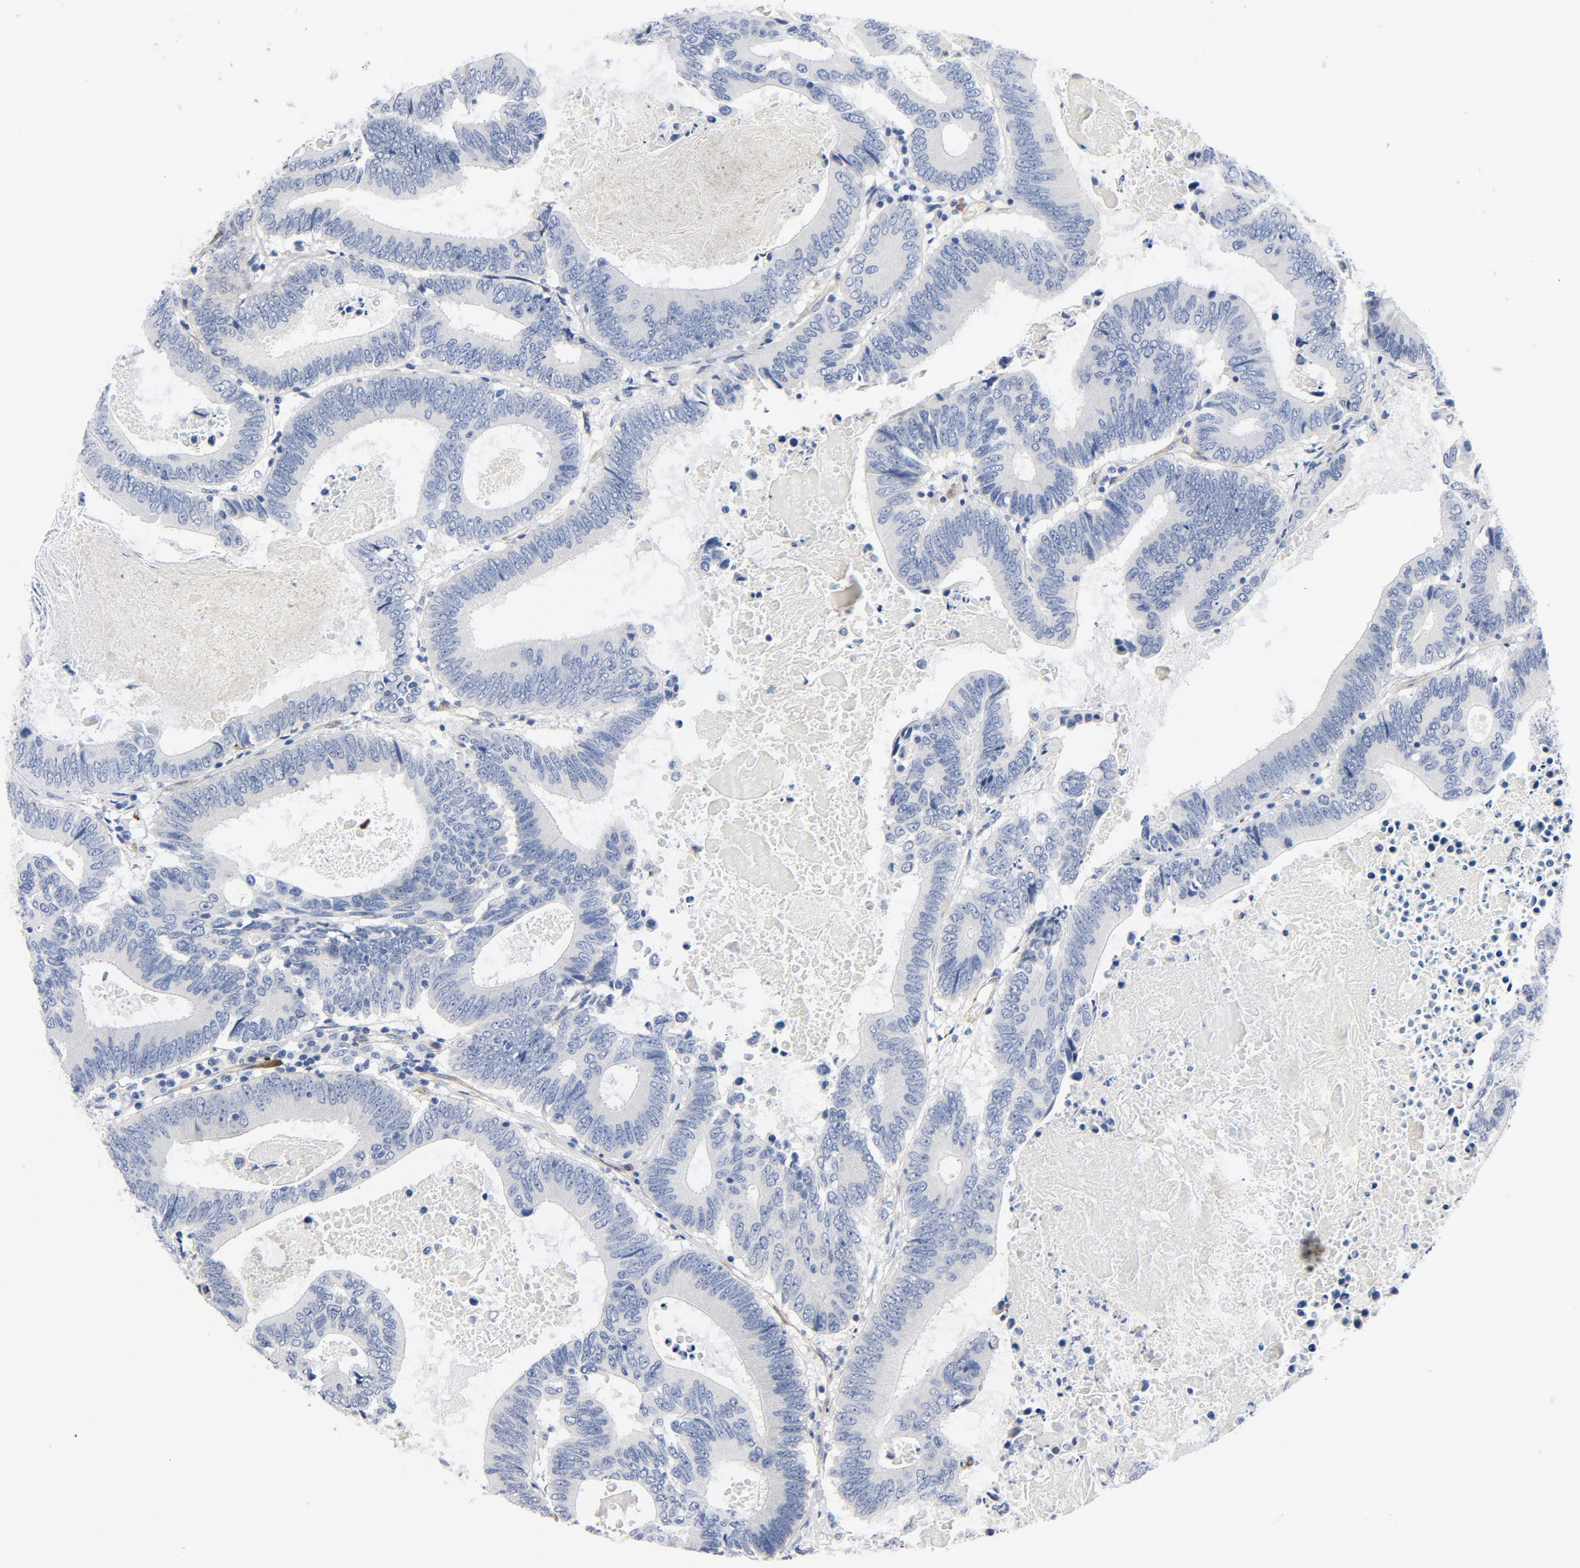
{"staining": {"intensity": "negative", "quantity": "none", "location": "none"}, "tissue": "colorectal cancer", "cell_type": "Tumor cells", "image_type": "cancer", "snomed": [{"axis": "morphology", "description": "Adenocarcinoma, NOS"}, {"axis": "topography", "description": "Colon"}], "caption": "Immunohistochemical staining of colorectal adenocarcinoma demonstrates no significant expression in tumor cells. (DAB immunohistochemistry, high magnification).", "gene": "LAMC1", "patient": {"sex": "female", "age": 78}}